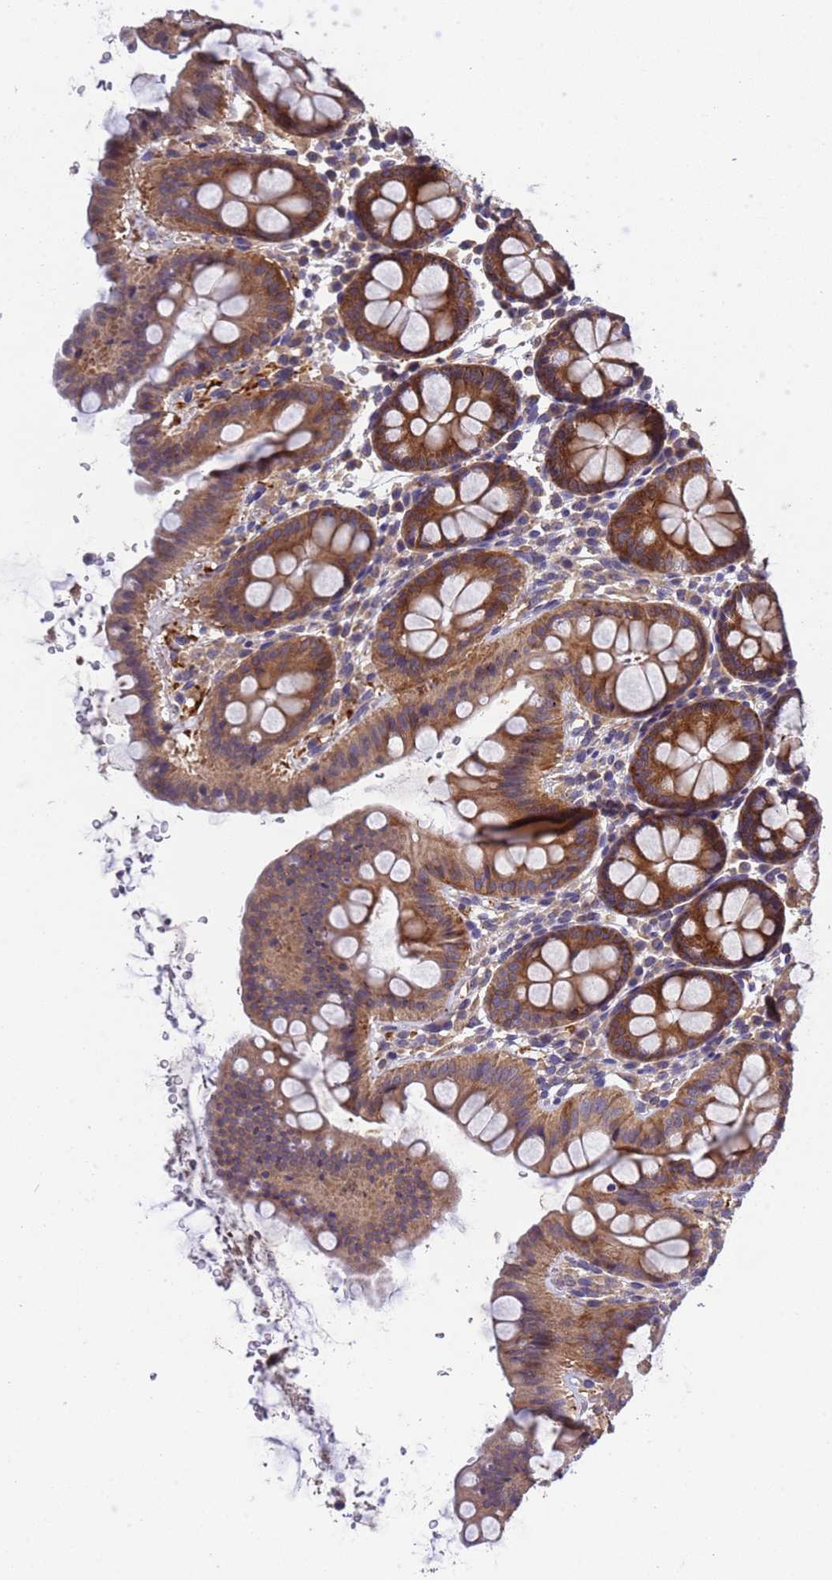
{"staining": {"intensity": "weak", "quantity": "<25%", "location": "cytoplasmic/membranous"}, "tissue": "colon", "cell_type": "Endothelial cells", "image_type": "normal", "snomed": [{"axis": "morphology", "description": "Normal tissue, NOS"}, {"axis": "topography", "description": "Colon"}], "caption": "Colon was stained to show a protein in brown. There is no significant positivity in endothelial cells. The staining was performed using DAB (3,3'-diaminobenzidine) to visualize the protein expression in brown, while the nuclei were stained in blue with hematoxylin (Magnification: 20x).", "gene": "PARP16", "patient": {"sex": "male", "age": 75}}